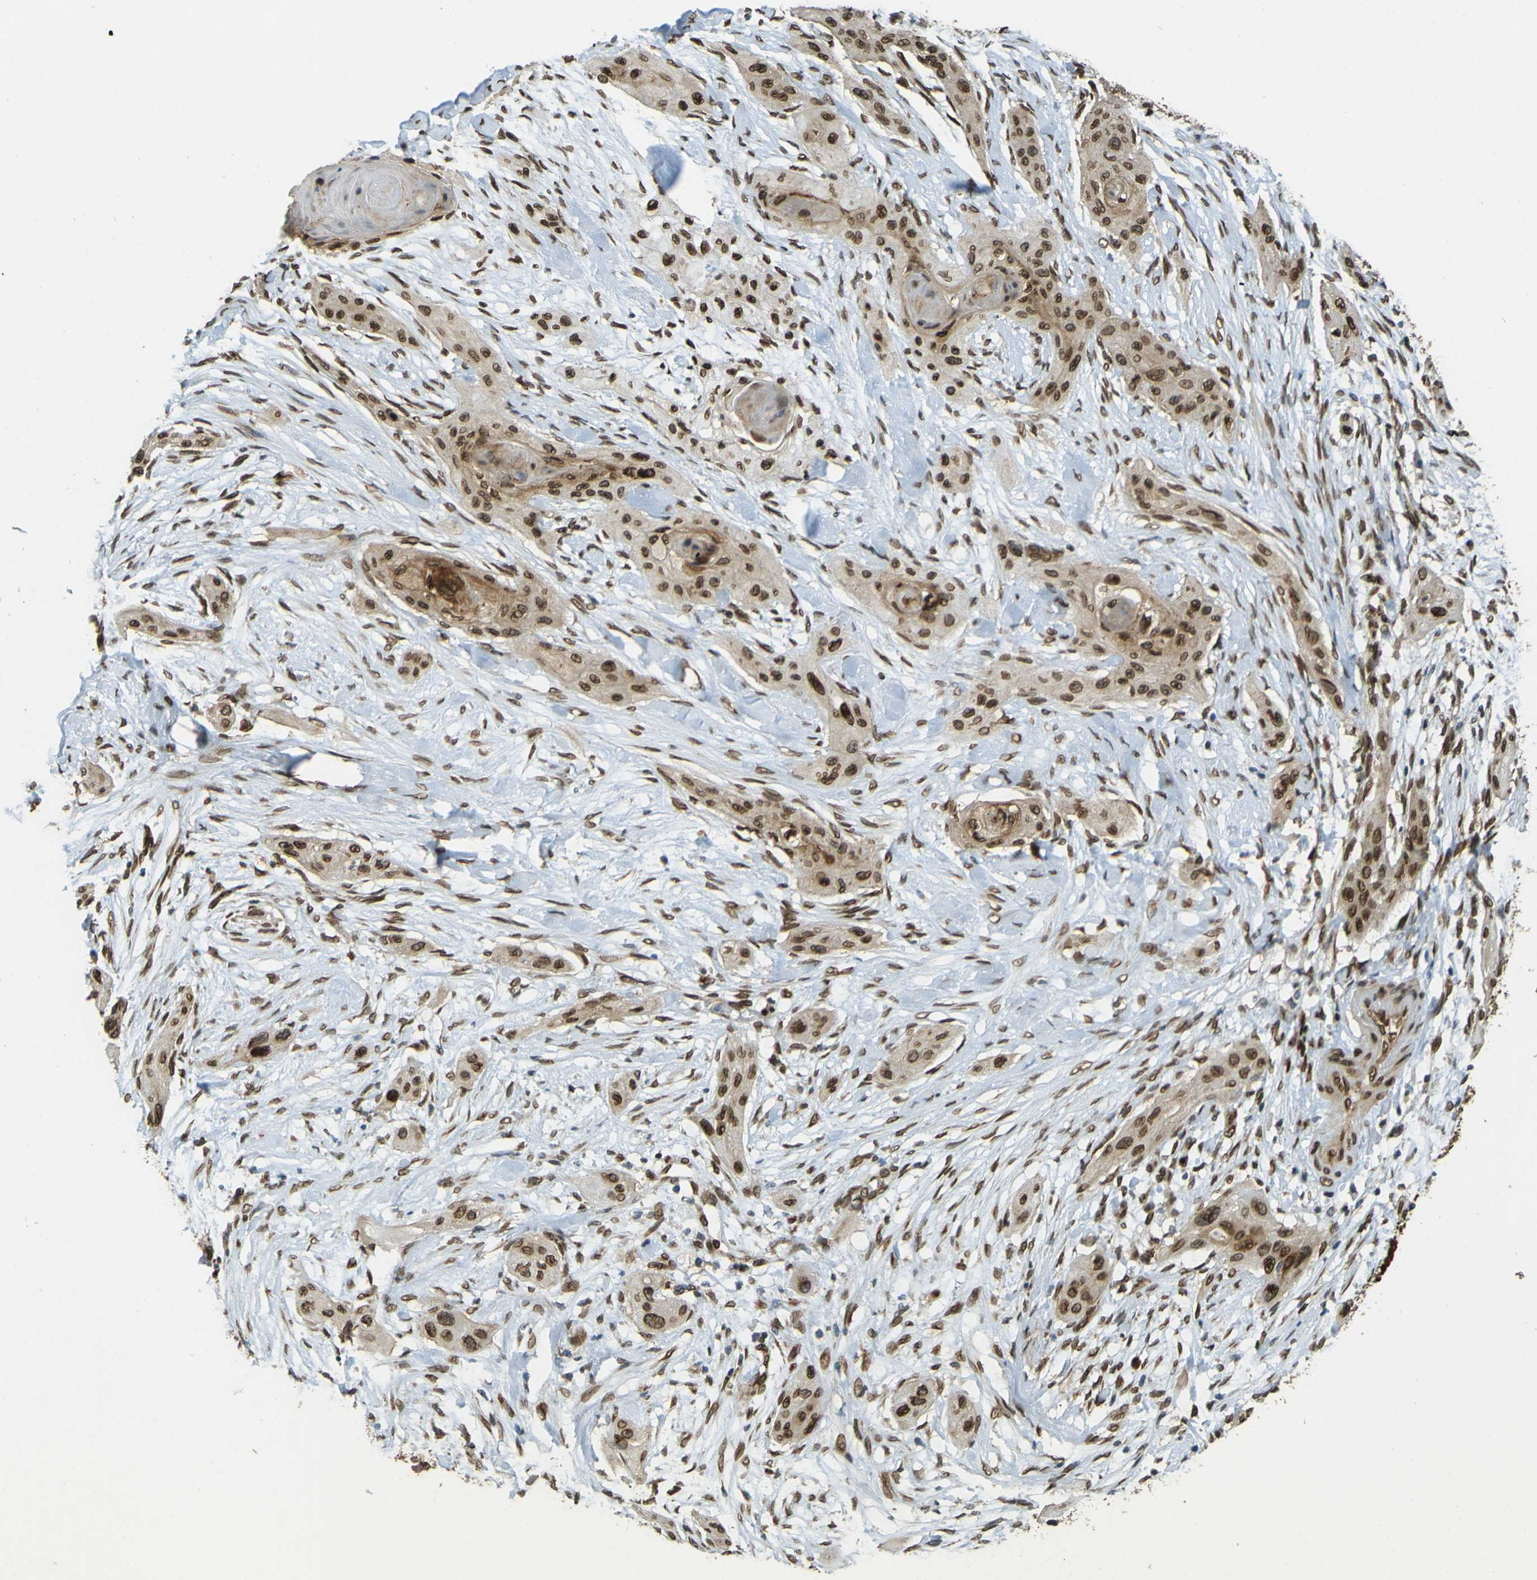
{"staining": {"intensity": "strong", "quantity": ">75%", "location": "cytoplasmic/membranous,nuclear"}, "tissue": "lung cancer", "cell_type": "Tumor cells", "image_type": "cancer", "snomed": [{"axis": "morphology", "description": "Squamous cell carcinoma, NOS"}, {"axis": "topography", "description": "Lung"}], "caption": "Squamous cell carcinoma (lung) was stained to show a protein in brown. There is high levels of strong cytoplasmic/membranous and nuclear positivity in about >75% of tumor cells. (DAB (3,3'-diaminobenzidine) = brown stain, brightfield microscopy at high magnification).", "gene": "GALNT1", "patient": {"sex": "female", "age": 47}}